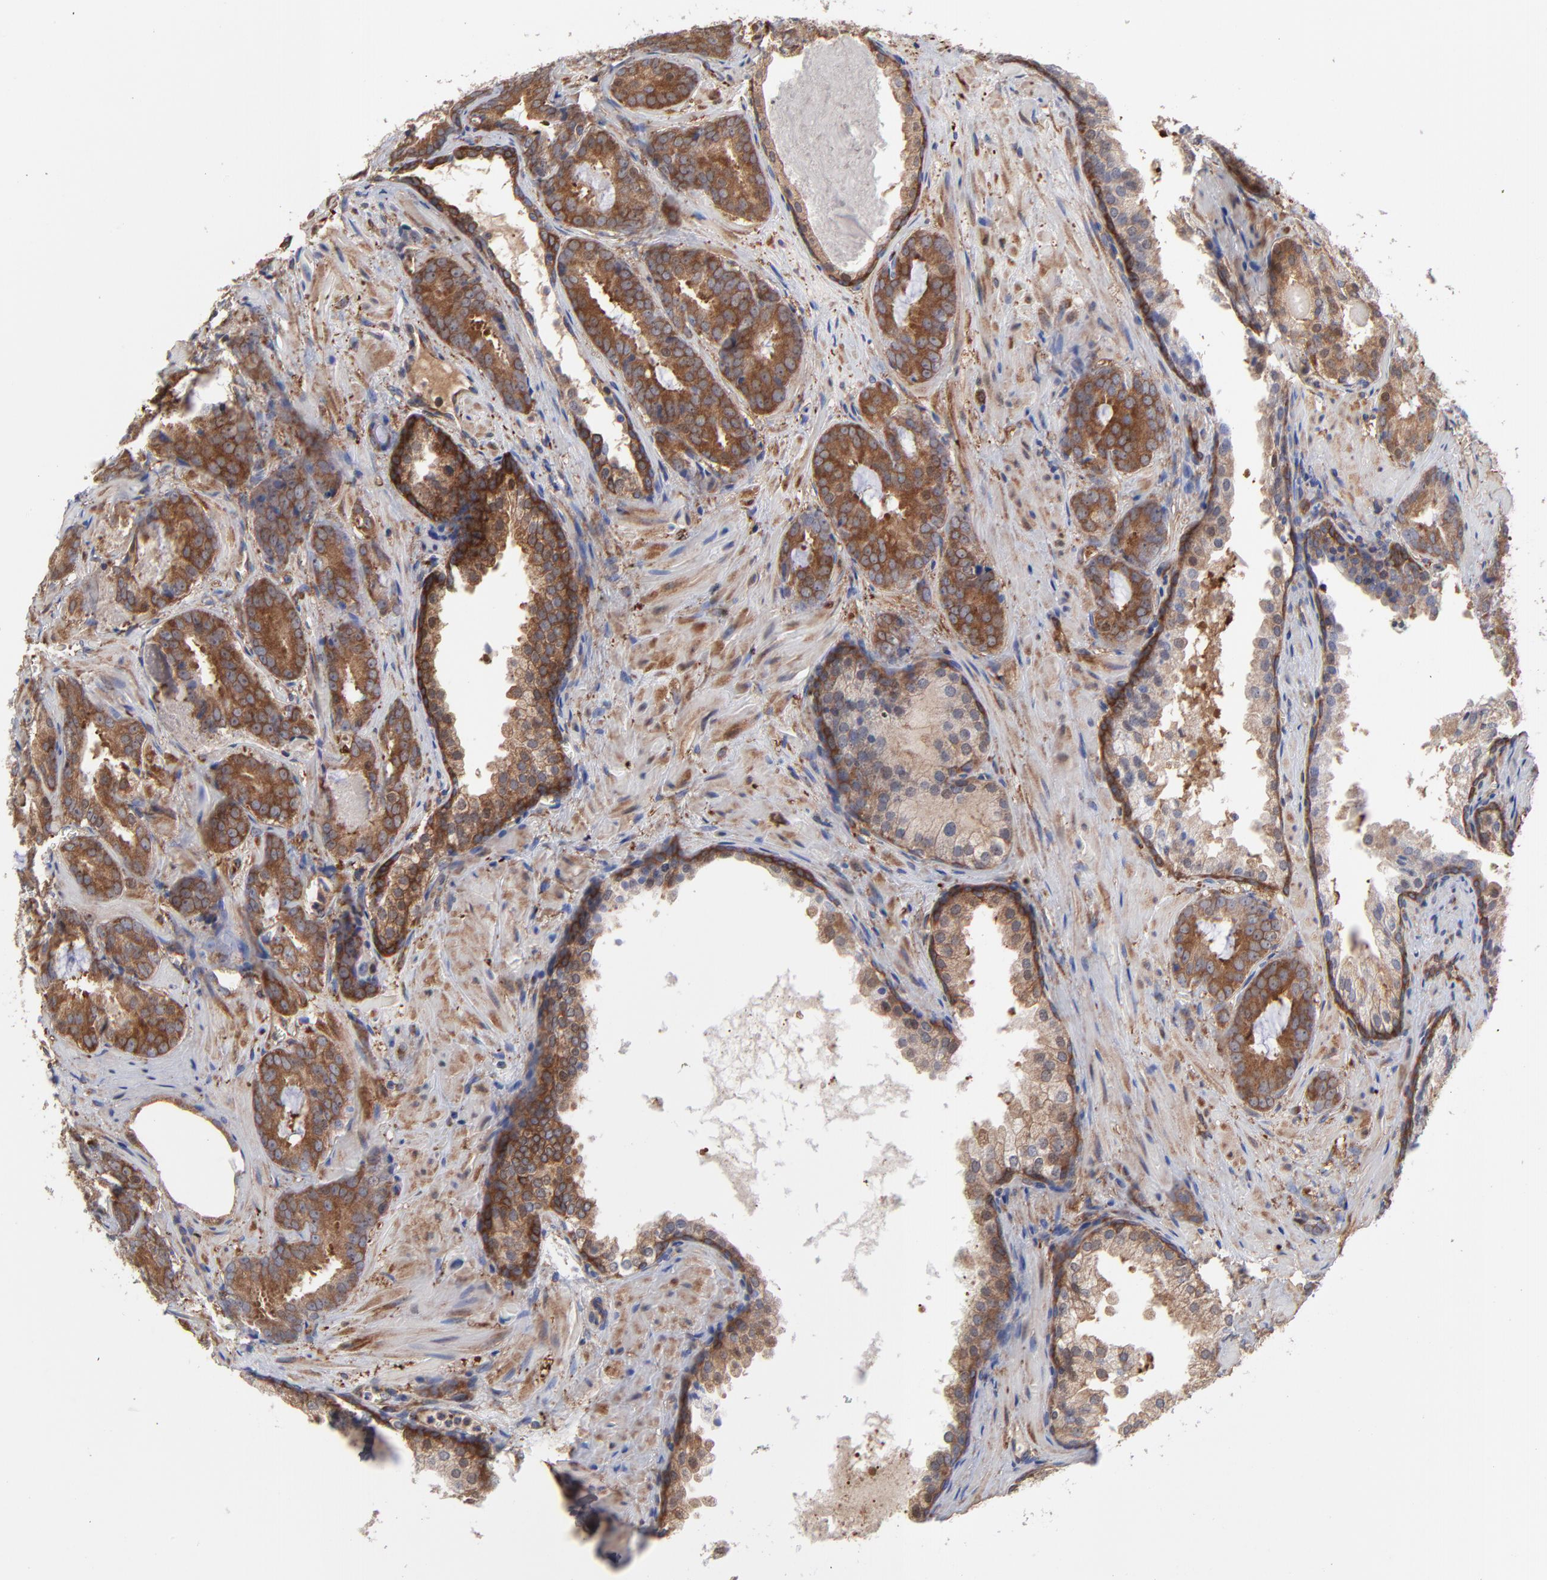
{"staining": {"intensity": "moderate", "quantity": ">75%", "location": "cytoplasmic/membranous"}, "tissue": "prostate cancer", "cell_type": "Tumor cells", "image_type": "cancer", "snomed": [{"axis": "morphology", "description": "Adenocarcinoma, Medium grade"}, {"axis": "topography", "description": "Prostate"}], "caption": "Protein expression analysis of prostate cancer reveals moderate cytoplasmic/membranous expression in about >75% of tumor cells.", "gene": "NFKBIA", "patient": {"sex": "male", "age": 64}}